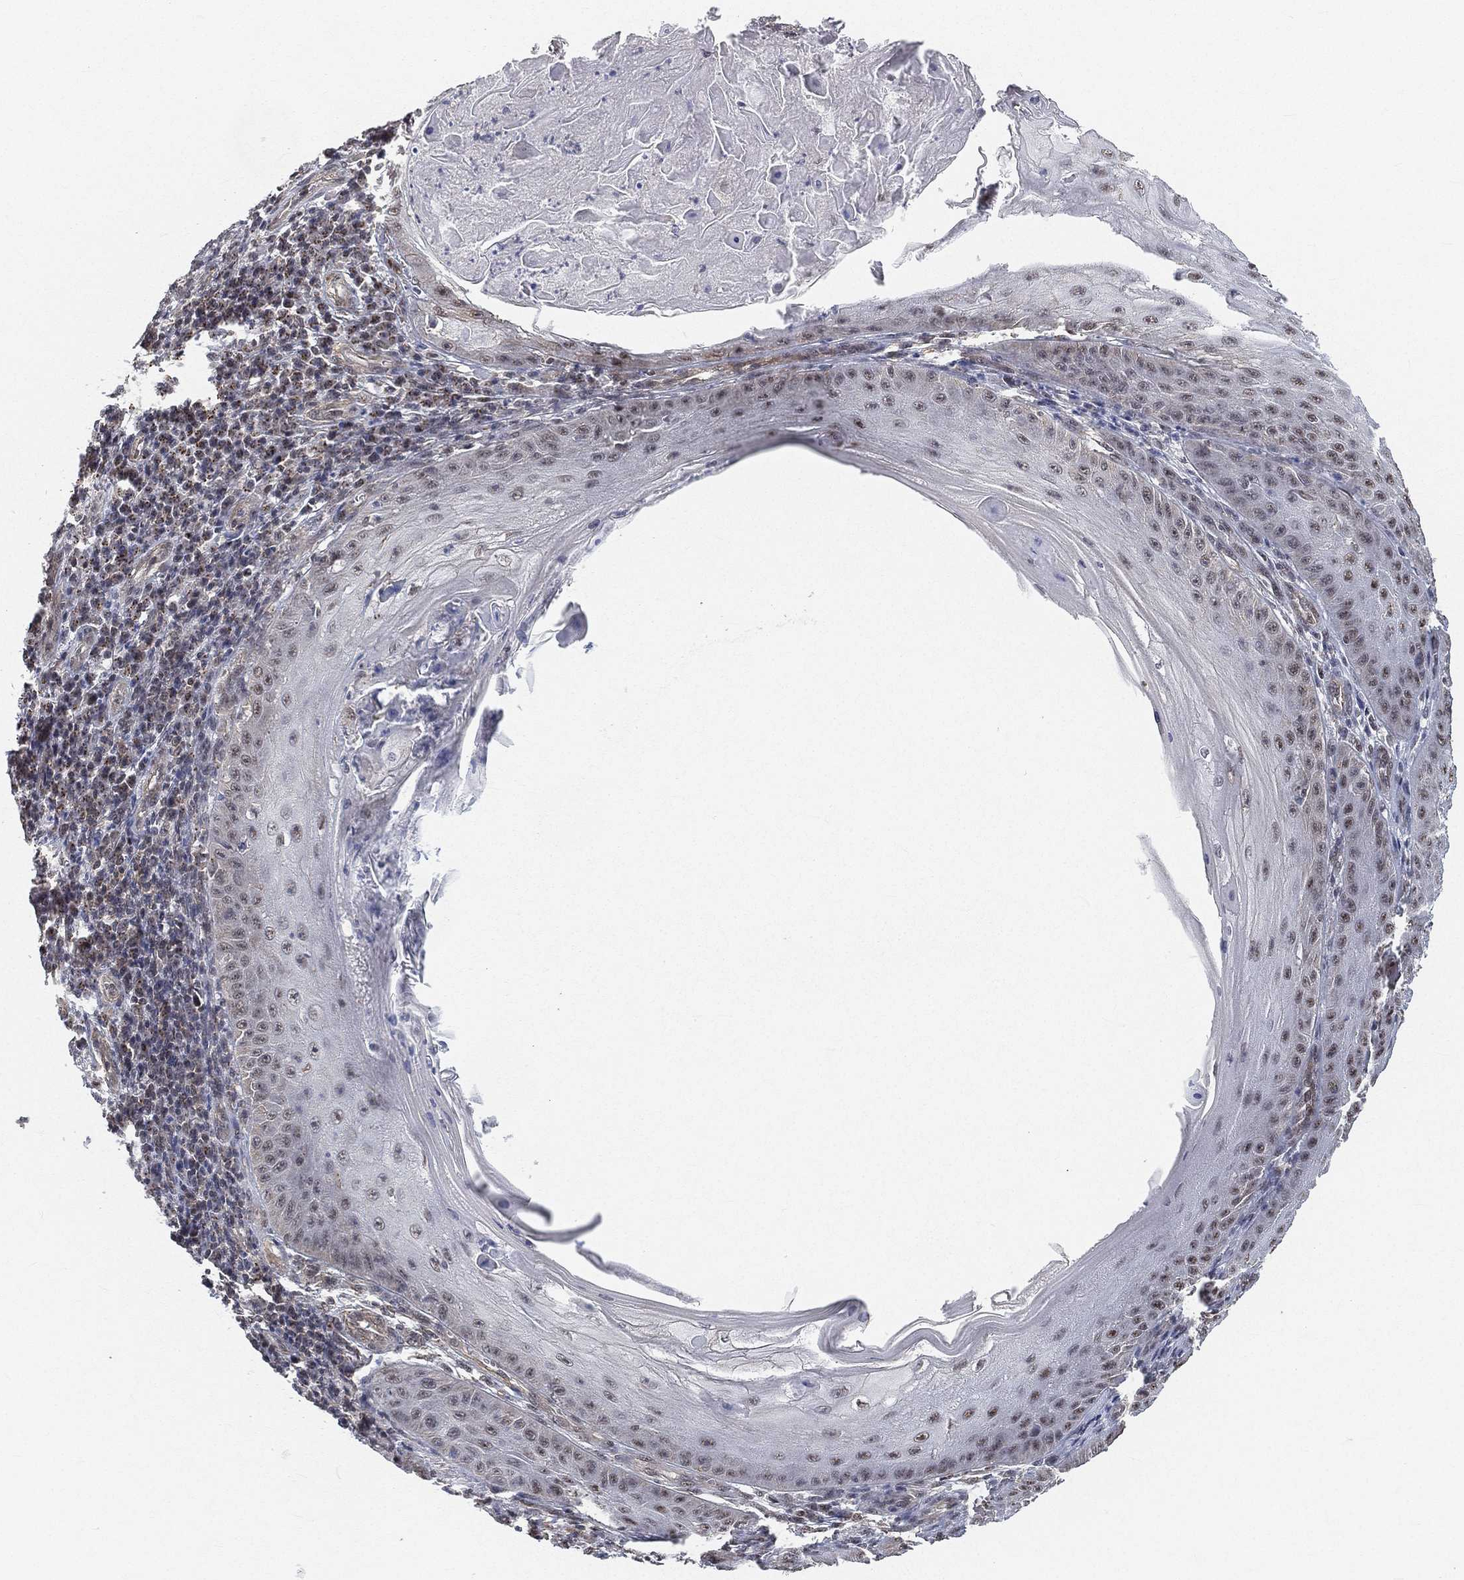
{"staining": {"intensity": "moderate", "quantity": "<25%", "location": "nuclear"}, "tissue": "skin cancer", "cell_type": "Tumor cells", "image_type": "cancer", "snomed": [{"axis": "morphology", "description": "Squamous cell carcinoma, NOS"}, {"axis": "topography", "description": "Skin"}], "caption": "Immunohistochemical staining of human skin cancer demonstrates low levels of moderate nuclear positivity in approximately <25% of tumor cells.", "gene": "RSRC2", "patient": {"sex": "male", "age": 70}}